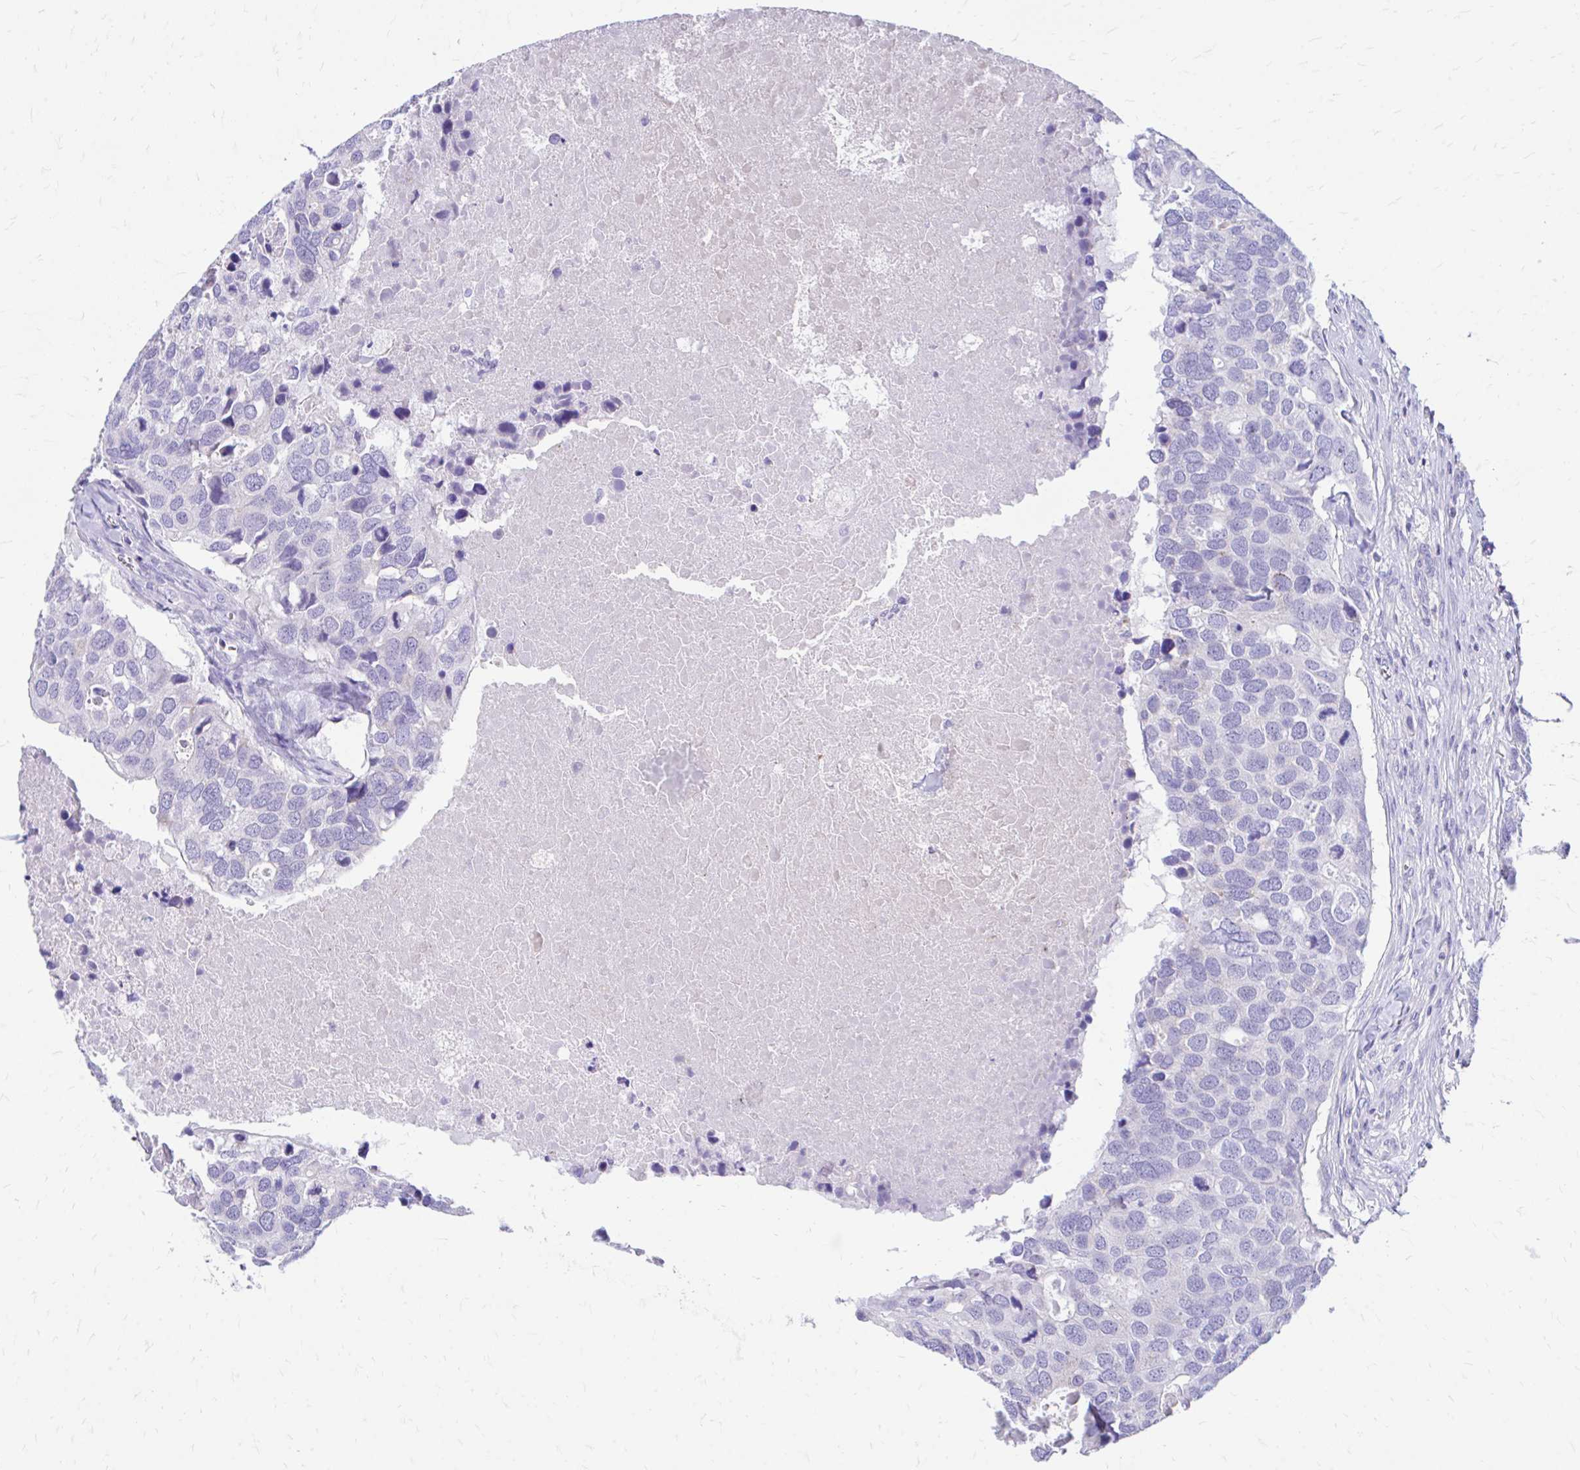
{"staining": {"intensity": "negative", "quantity": "none", "location": "none"}, "tissue": "breast cancer", "cell_type": "Tumor cells", "image_type": "cancer", "snomed": [{"axis": "morphology", "description": "Duct carcinoma"}, {"axis": "topography", "description": "Breast"}], "caption": "The IHC histopathology image has no significant staining in tumor cells of breast cancer tissue.", "gene": "KRIT1", "patient": {"sex": "female", "age": 83}}